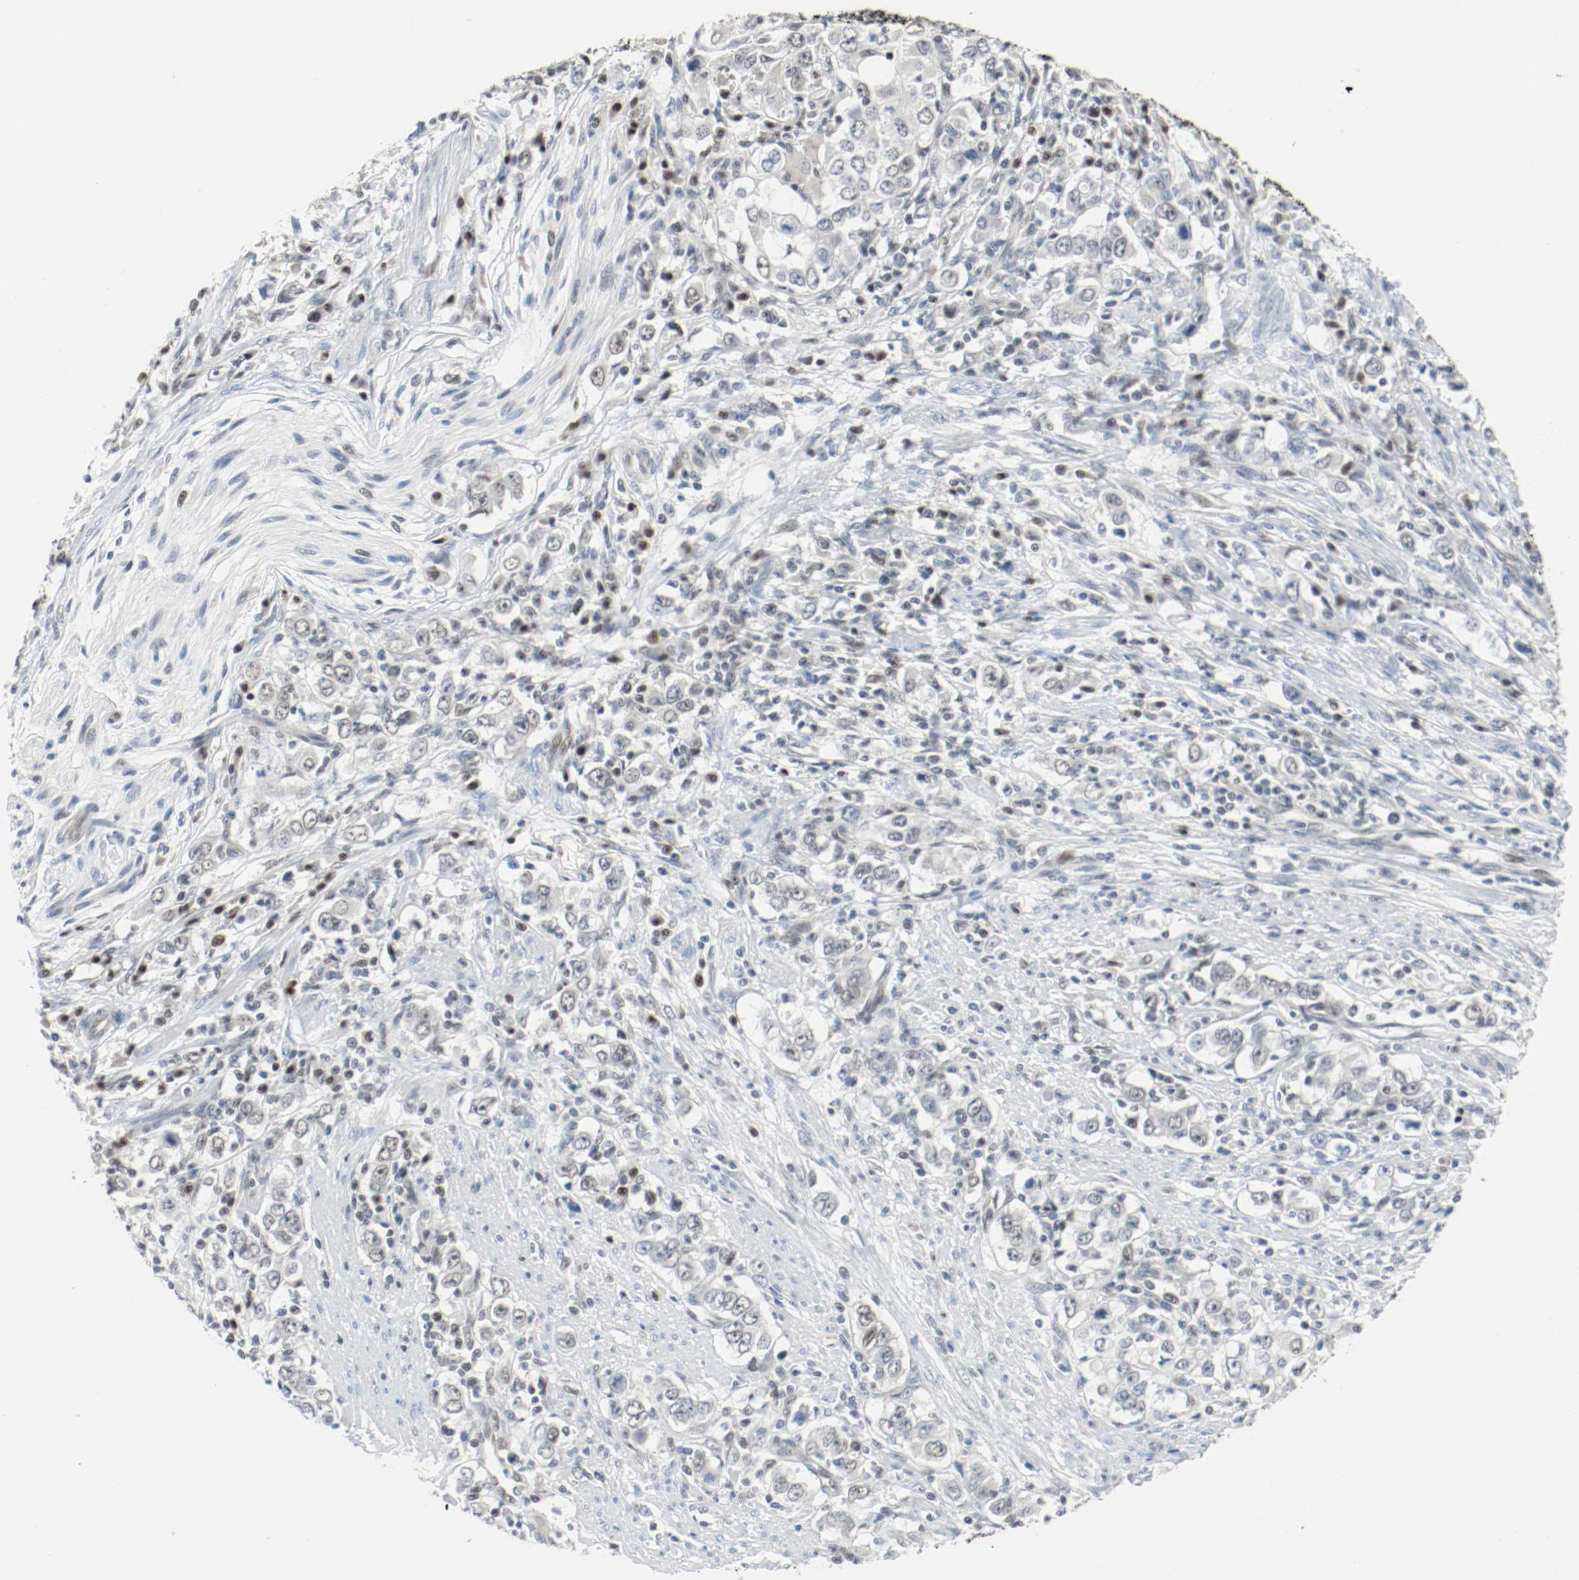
{"staining": {"intensity": "negative", "quantity": "none", "location": "none"}, "tissue": "stomach cancer", "cell_type": "Tumor cells", "image_type": "cancer", "snomed": [{"axis": "morphology", "description": "Adenocarcinoma, NOS"}, {"axis": "topography", "description": "Stomach, lower"}], "caption": "Immunohistochemical staining of human stomach adenocarcinoma shows no significant staining in tumor cells.", "gene": "ASH1L", "patient": {"sex": "female", "age": 72}}